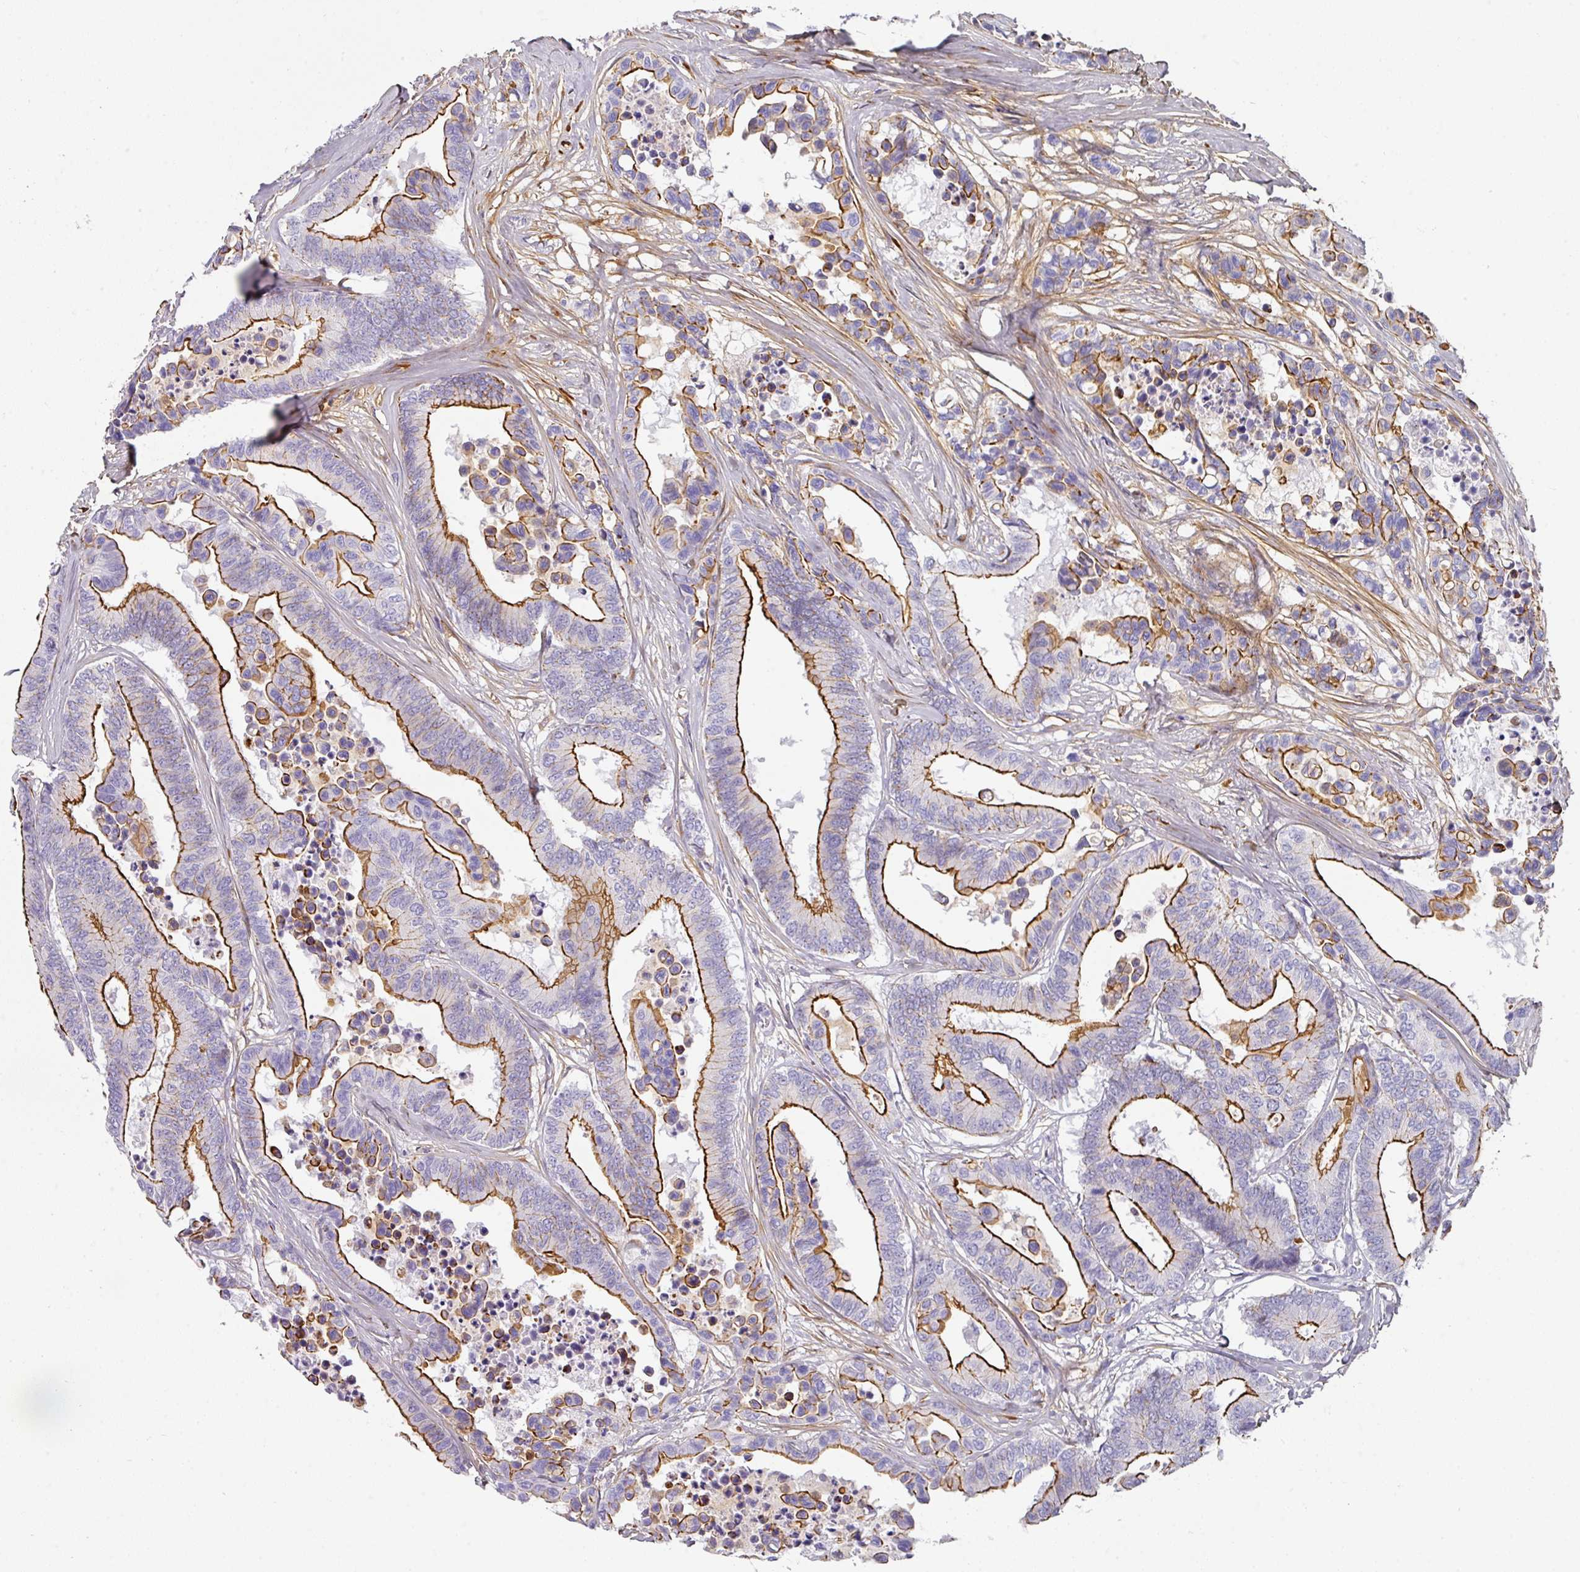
{"staining": {"intensity": "strong", "quantity": ">75%", "location": "cytoplasmic/membranous"}, "tissue": "colorectal cancer", "cell_type": "Tumor cells", "image_type": "cancer", "snomed": [{"axis": "morphology", "description": "Normal tissue, NOS"}, {"axis": "morphology", "description": "Adenocarcinoma, NOS"}, {"axis": "topography", "description": "Colon"}], "caption": "A high-resolution histopathology image shows immunohistochemistry (IHC) staining of colorectal cancer (adenocarcinoma), which shows strong cytoplasmic/membranous expression in approximately >75% of tumor cells.", "gene": "ANKRD29", "patient": {"sex": "male", "age": 82}}